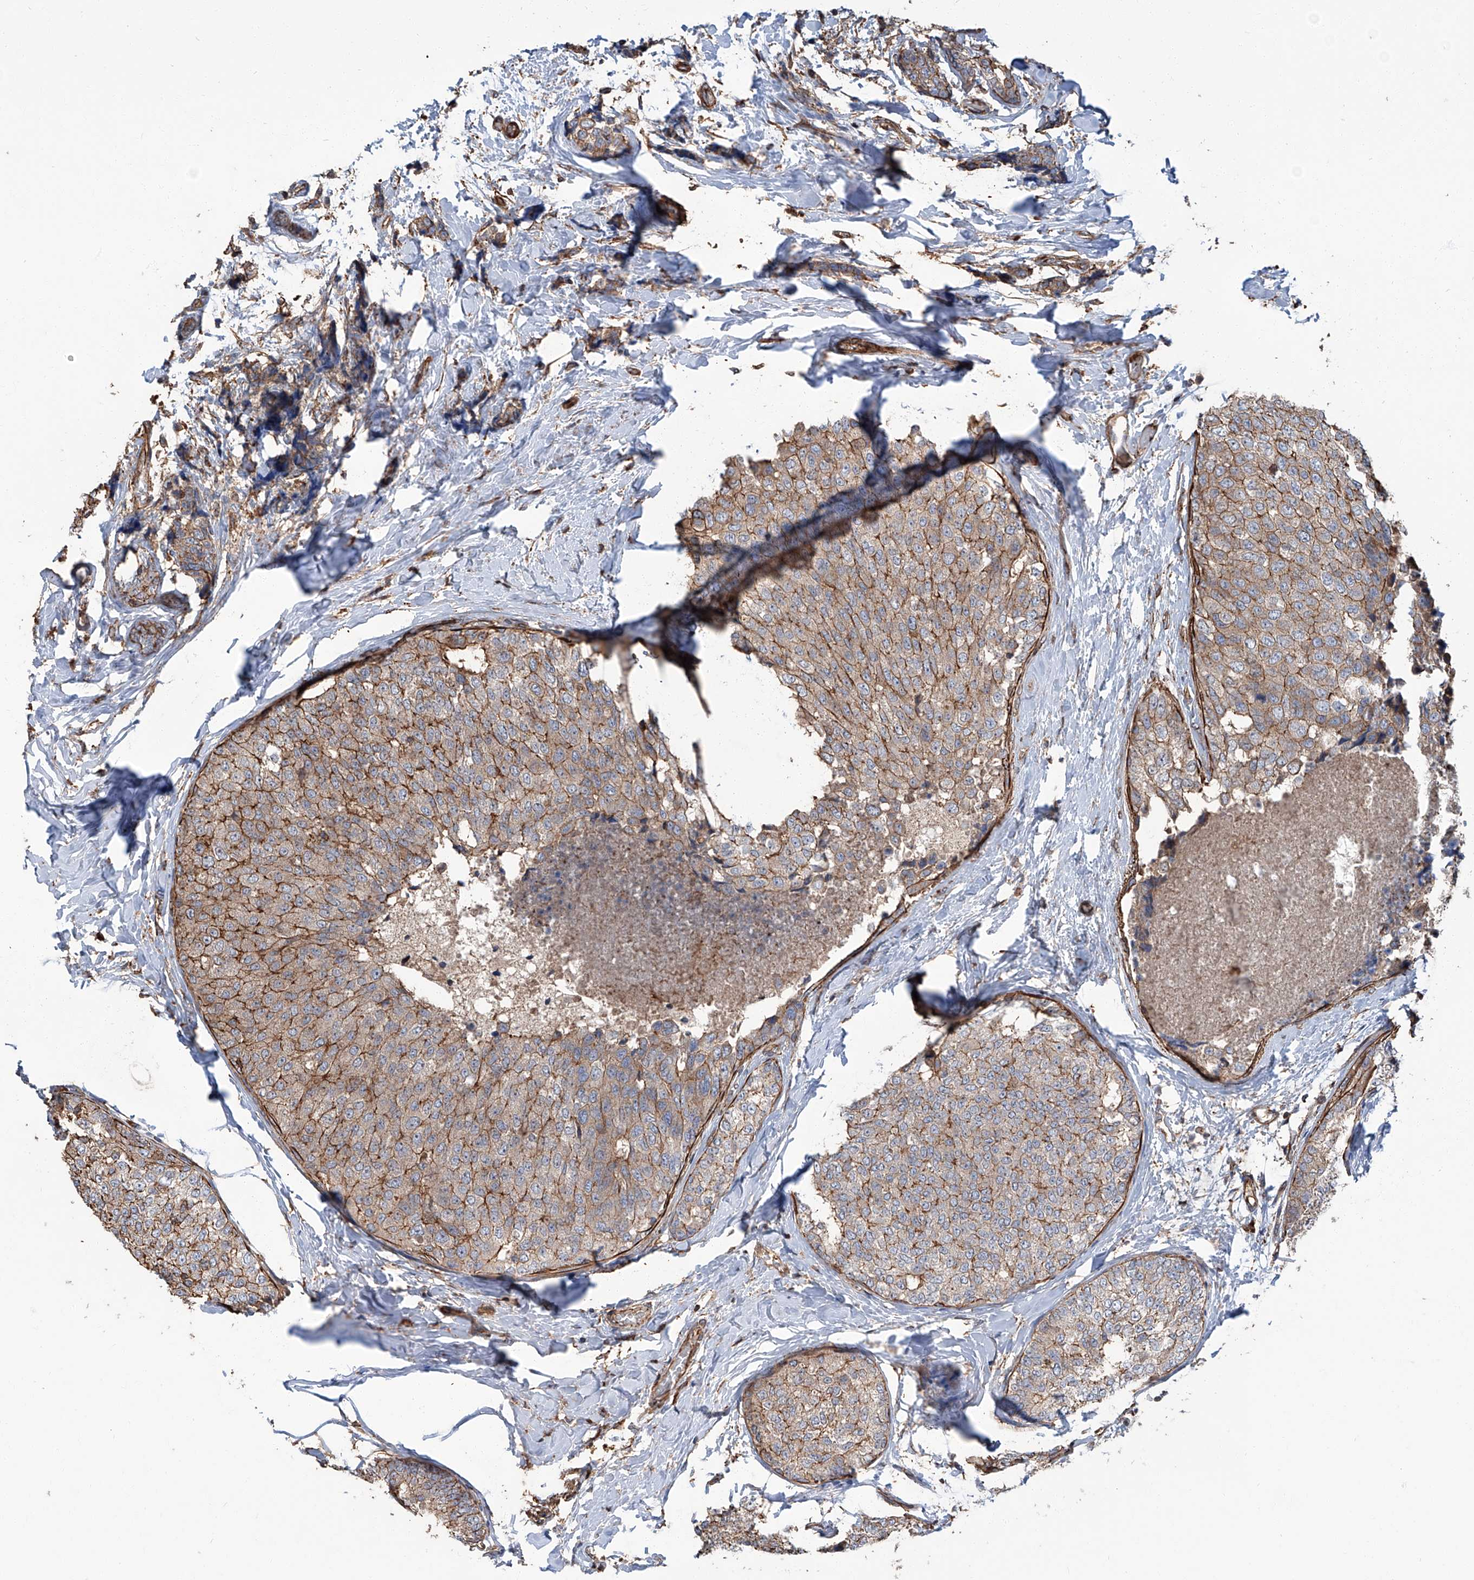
{"staining": {"intensity": "moderate", "quantity": "25%-75%", "location": "cytoplasmic/membranous"}, "tissue": "breast cancer", "cell_type": "Tumor cells", "image_type": "cancer", "snomed": [{"axis": "morphology", "description": "Normal tissue, NOS"}, {"axis": "morphology", "description": "Duct carcinoma"}, {"axis": "topography", "description": "Breast"}], "caption": "The photomicrograph displays a brown stain indicating the presence of a protein in the cytoplasmic/membranous of tumor cells in intraductal carcinoma (breast). (Stains: DAB (3,3'-diaminobenzidine) in brown, nuclei in blue, Microscopy: brightfield microscopy at high magnification).", "gene": "PIEZO2", "patient": {"sex": "female", "age": 43}}